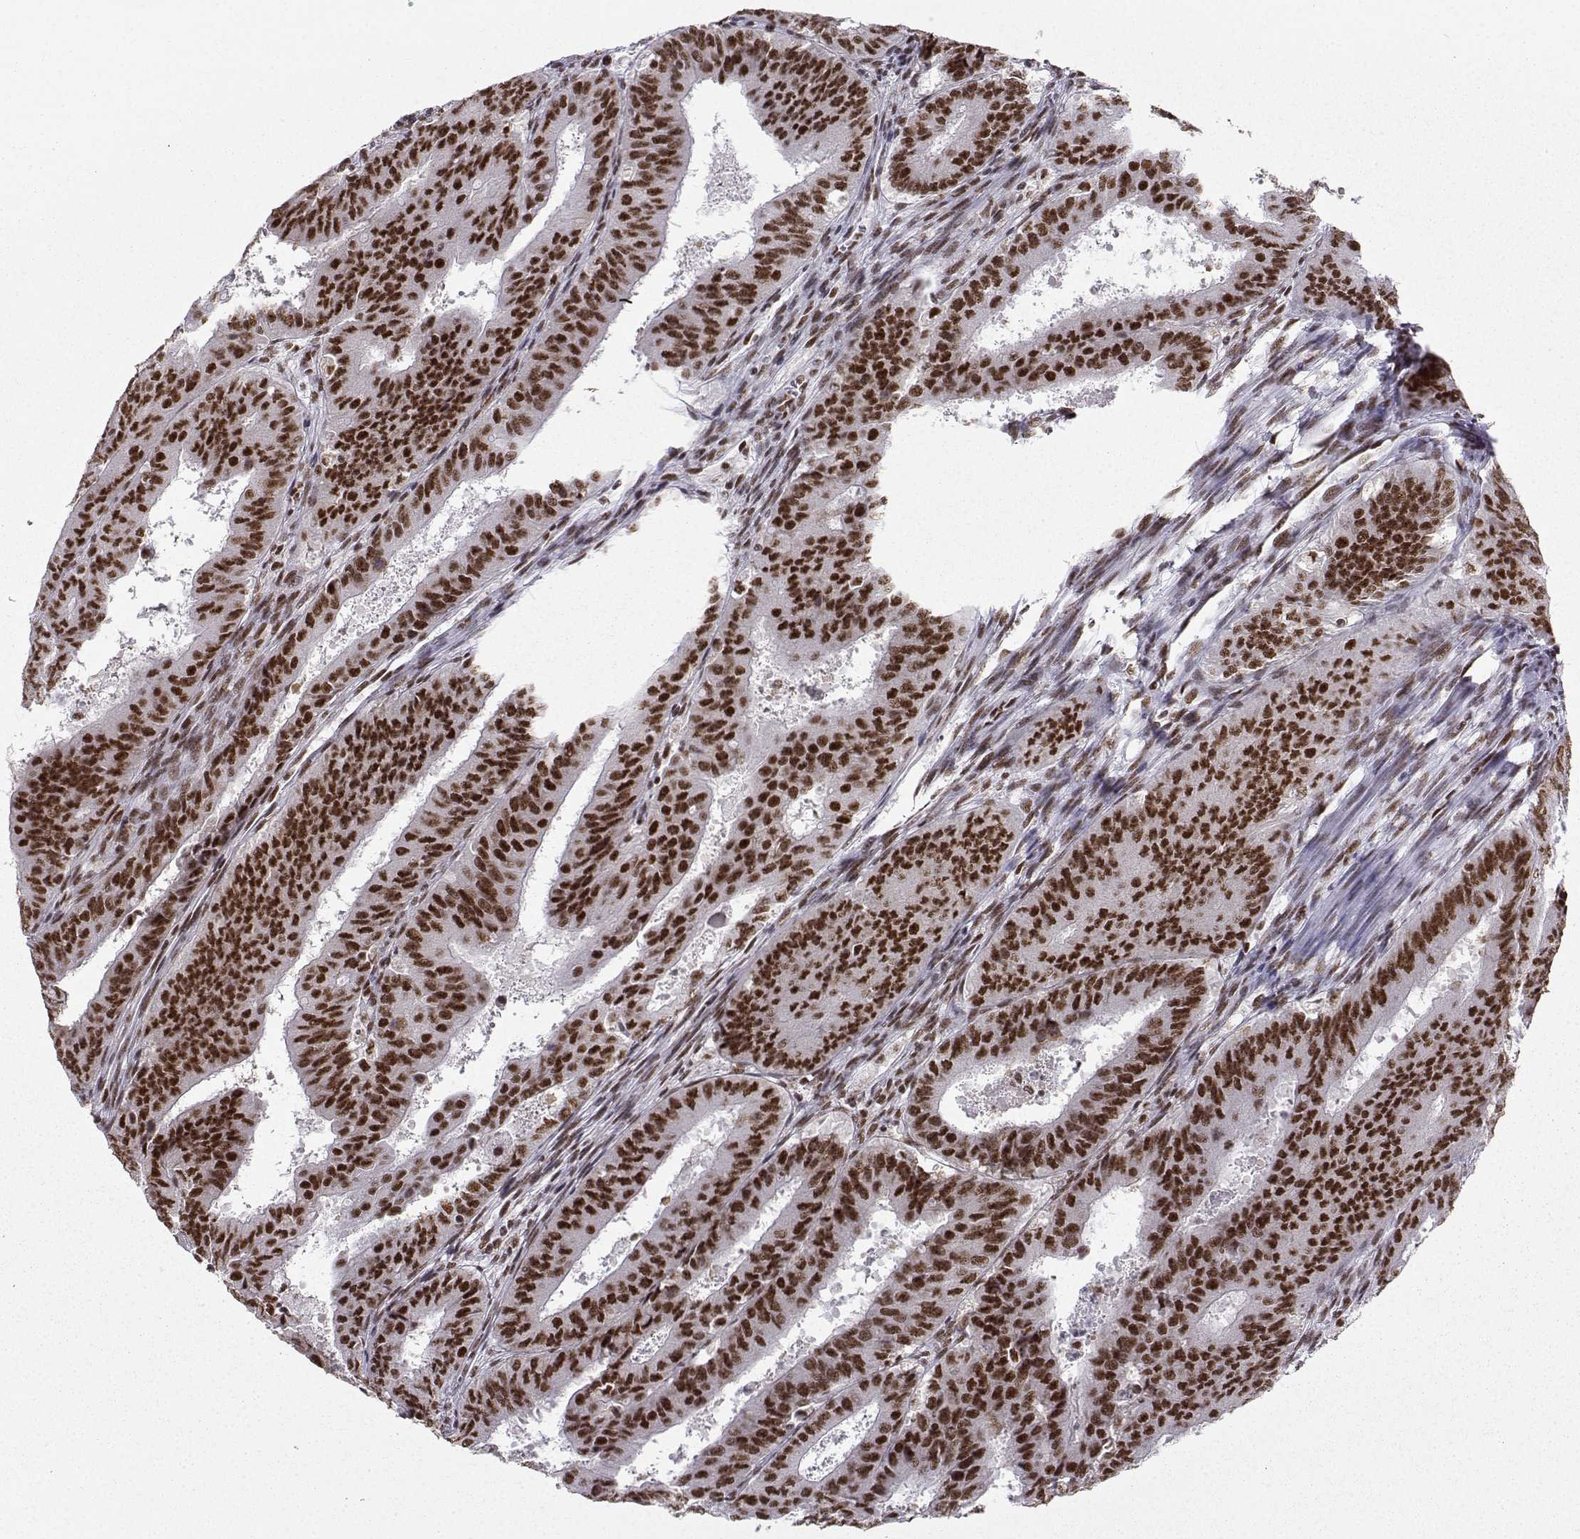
{"staining": {"intensity": "strong", "quantity": "25%-75%", "location": "cytoplasmic/membranous,nuclear"}, "tissue": "ovarian cancer", "cell_type": "Tumor cells", "image_type": "cancer", "snomed": [{"axis": "morphology", "description": "Carcinoma, endometroid"}, {"axis": "topography", "description": "Ovary"}], "caption": "Ovarian cancer stained with a protein marker reveals strong staining in tumor cells.", "gene": "SNRPB2", "patient": {"sex": "female", "age": 42}}